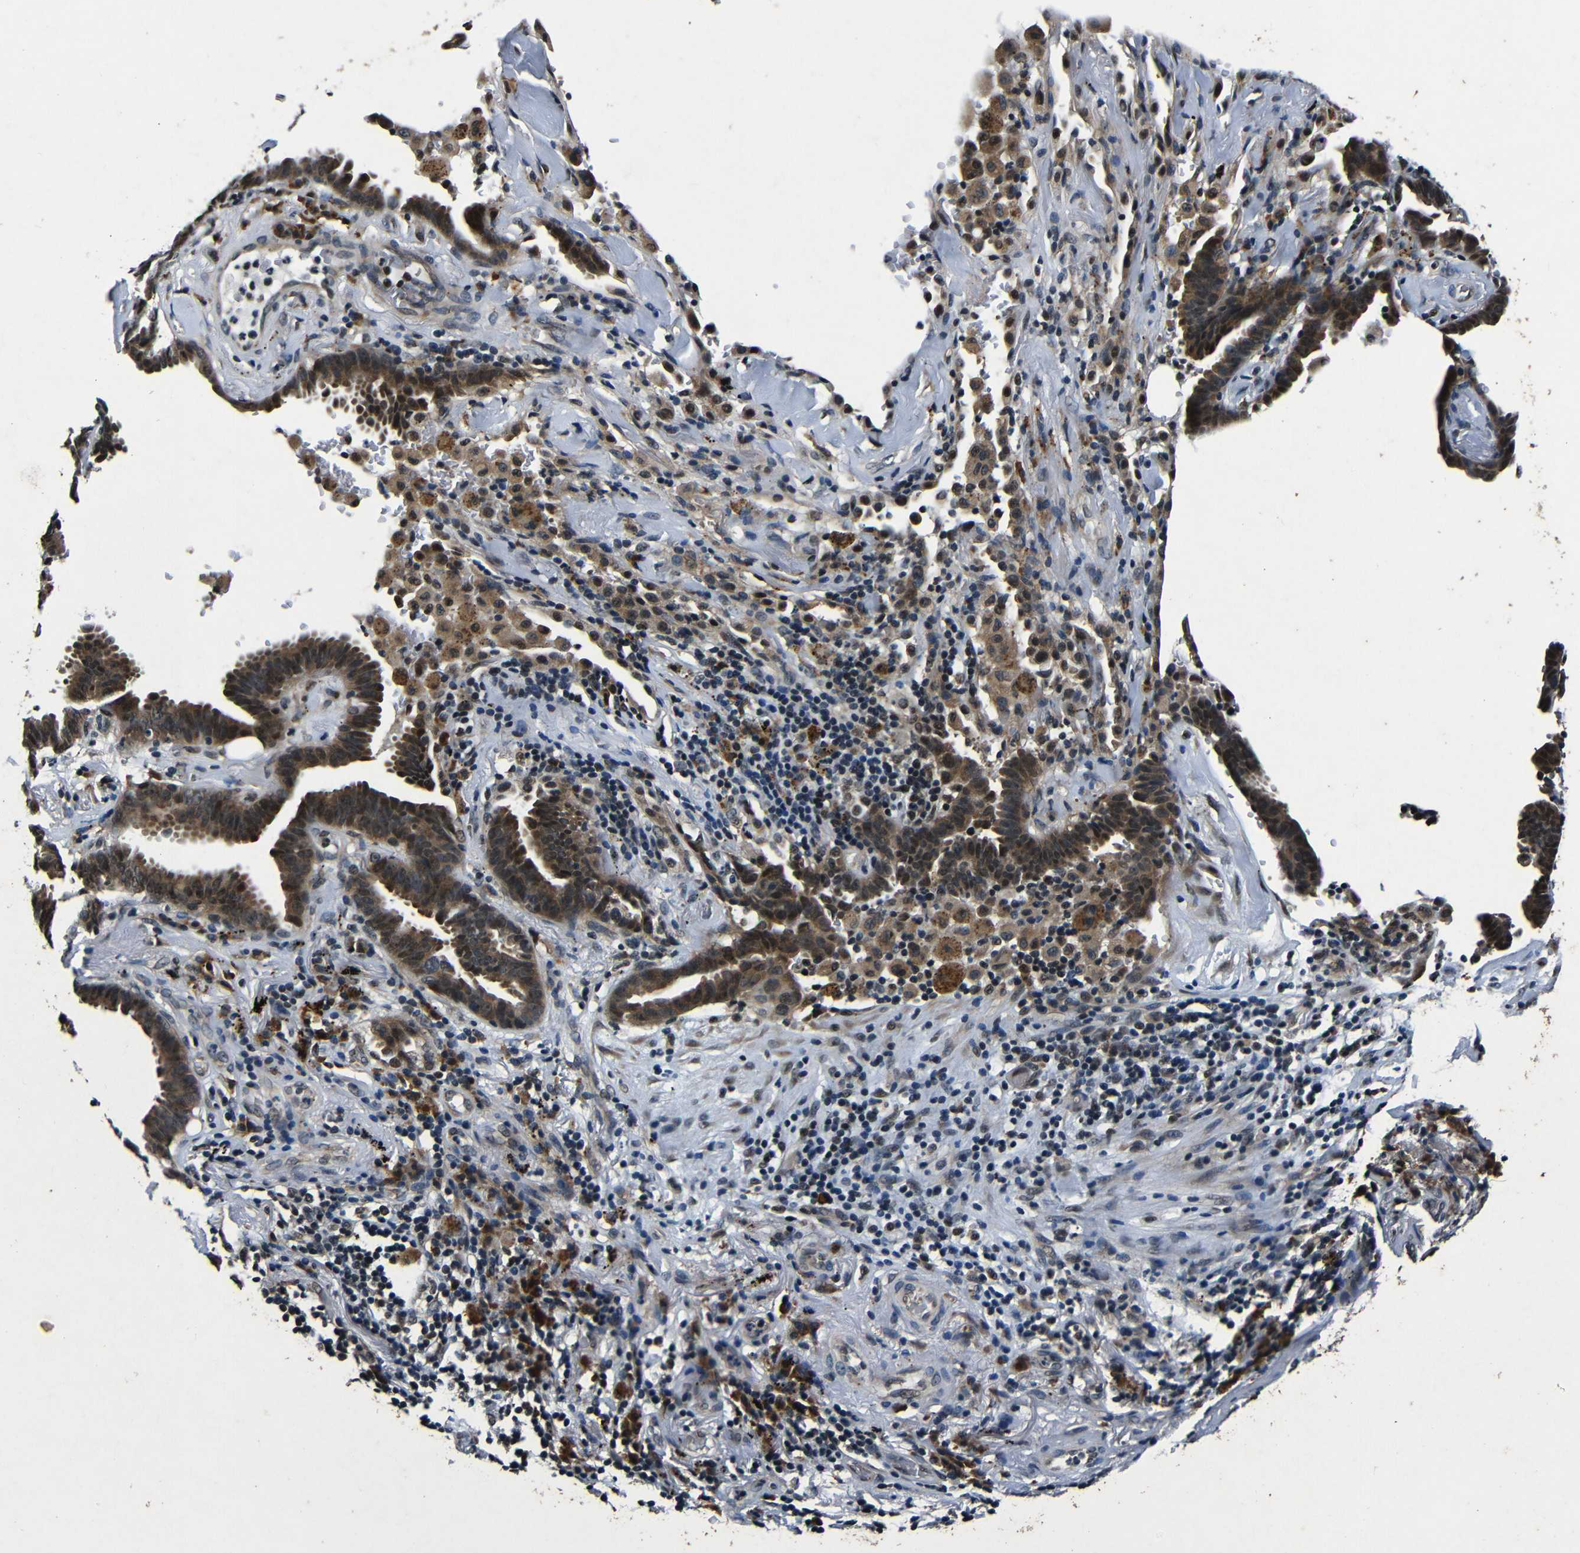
{"staining": {"intensity": "strong", "quantity": ">75%", "location": "cytoplasmic/membranous,nuclear"}, "tissue": "lung cancer", "cell_type": "Tumor cells", "image_type": "cancer", "snomed": [{"axis": "morphology", "description": "Adenocarcinoma, NOS"}, {"axis": "topography", "description": "Lung"}], "caption": "The histopathology image reveals immunohistochemical staining of lung cancer. There is strong cytoplasmic/membranous and nuclear expression is appreciated in approximately >75% of tumor cells.", "gene": "FOXD4", "patient": {"sex": "female", "age": 64}}